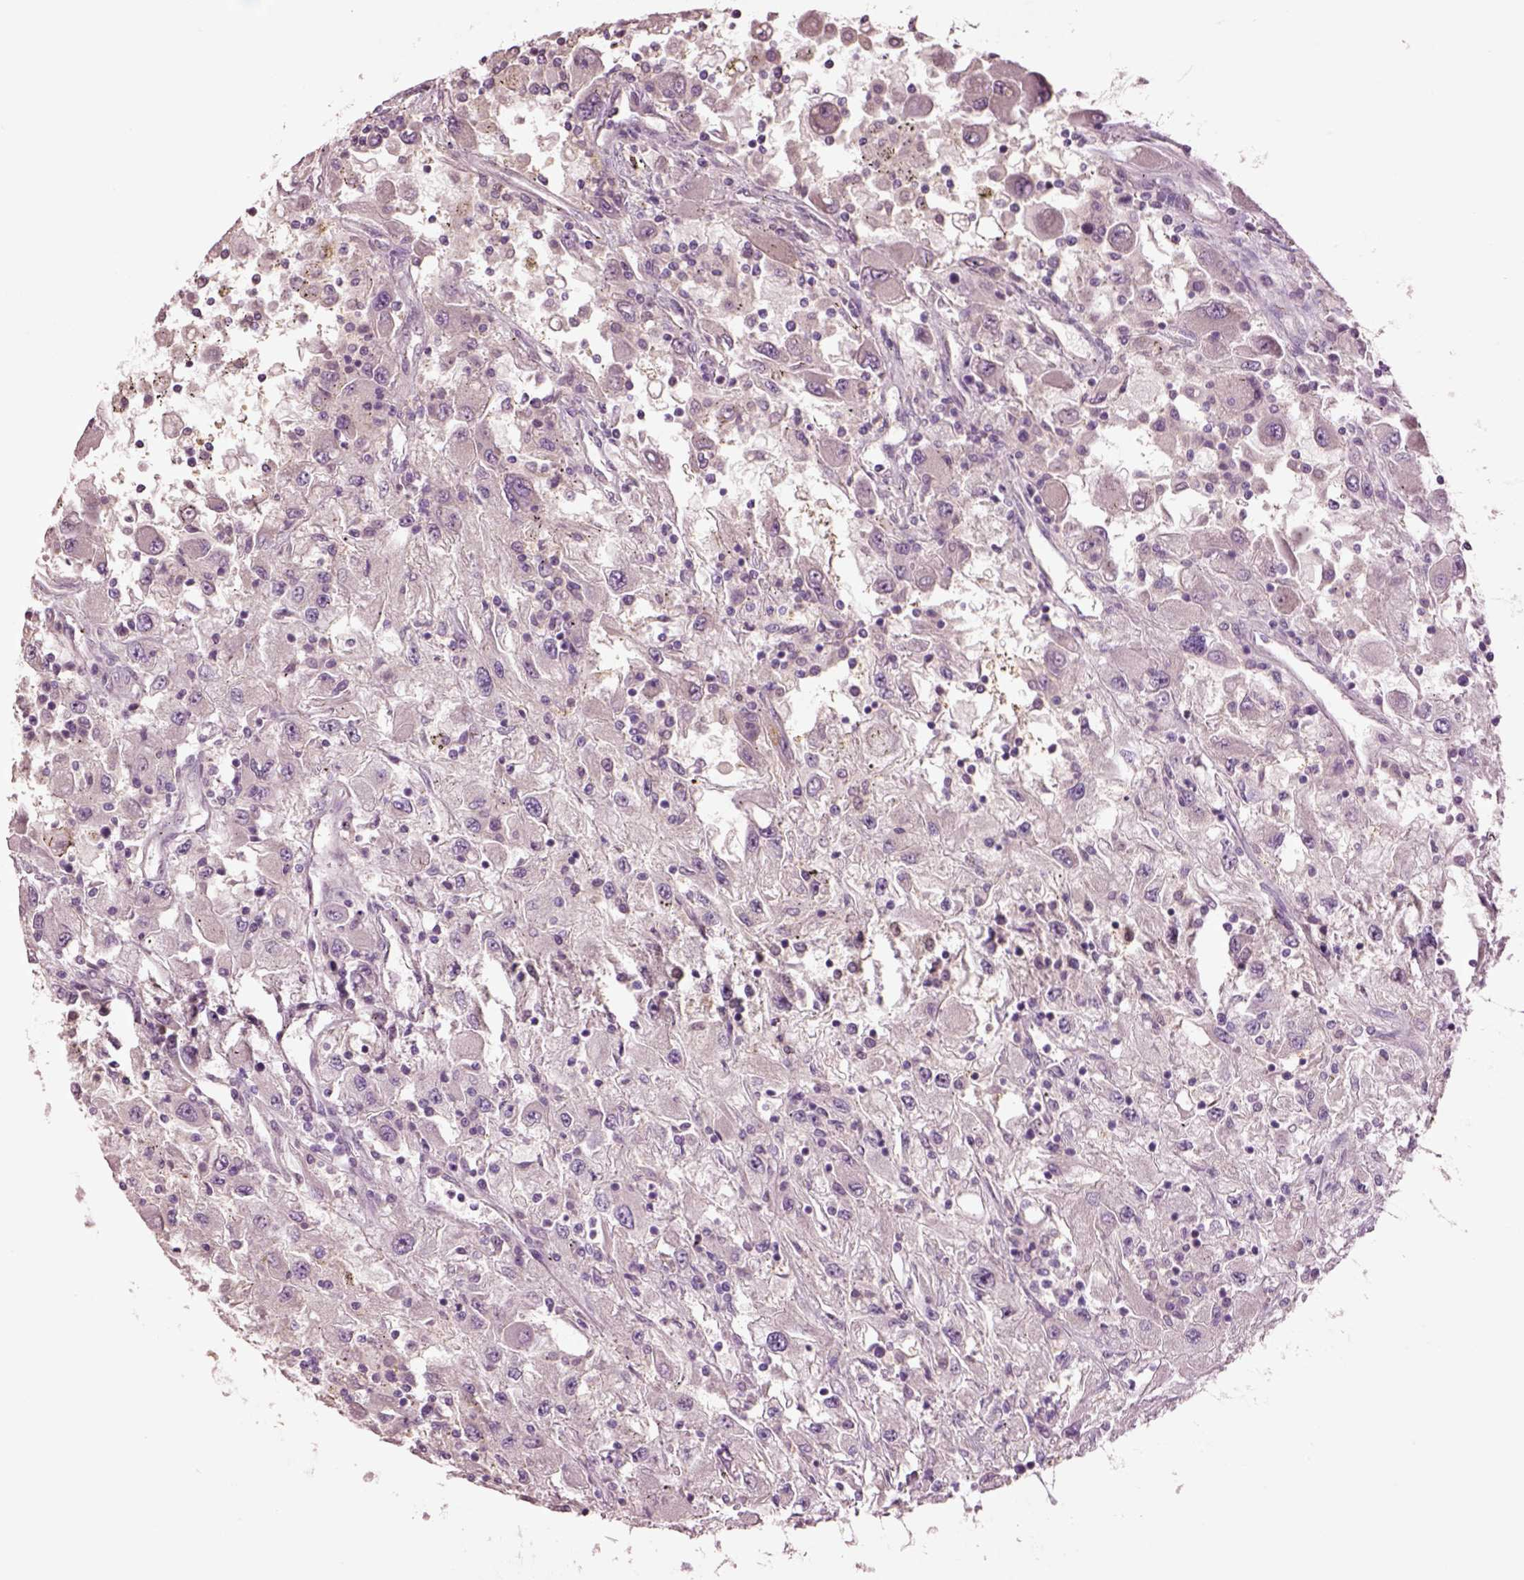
{"staining": {"intensity": "negative", "quantity": "none", "location": "none"}, "tissue": "renal cancer", "cell_type": "Tumor cells", "image_type": "cancer", "snomed": [{"axis": "morphology", "description": "Adenocarcinoma, NOS"}, {"axis": "topography", "description": "Kidney"}], "caption": "IHC of adenocarcinoma (renal) shows no positivity in tumor cells.", "gene": "CLPSL1", "patient": {"sex": "female", "age": 67}}